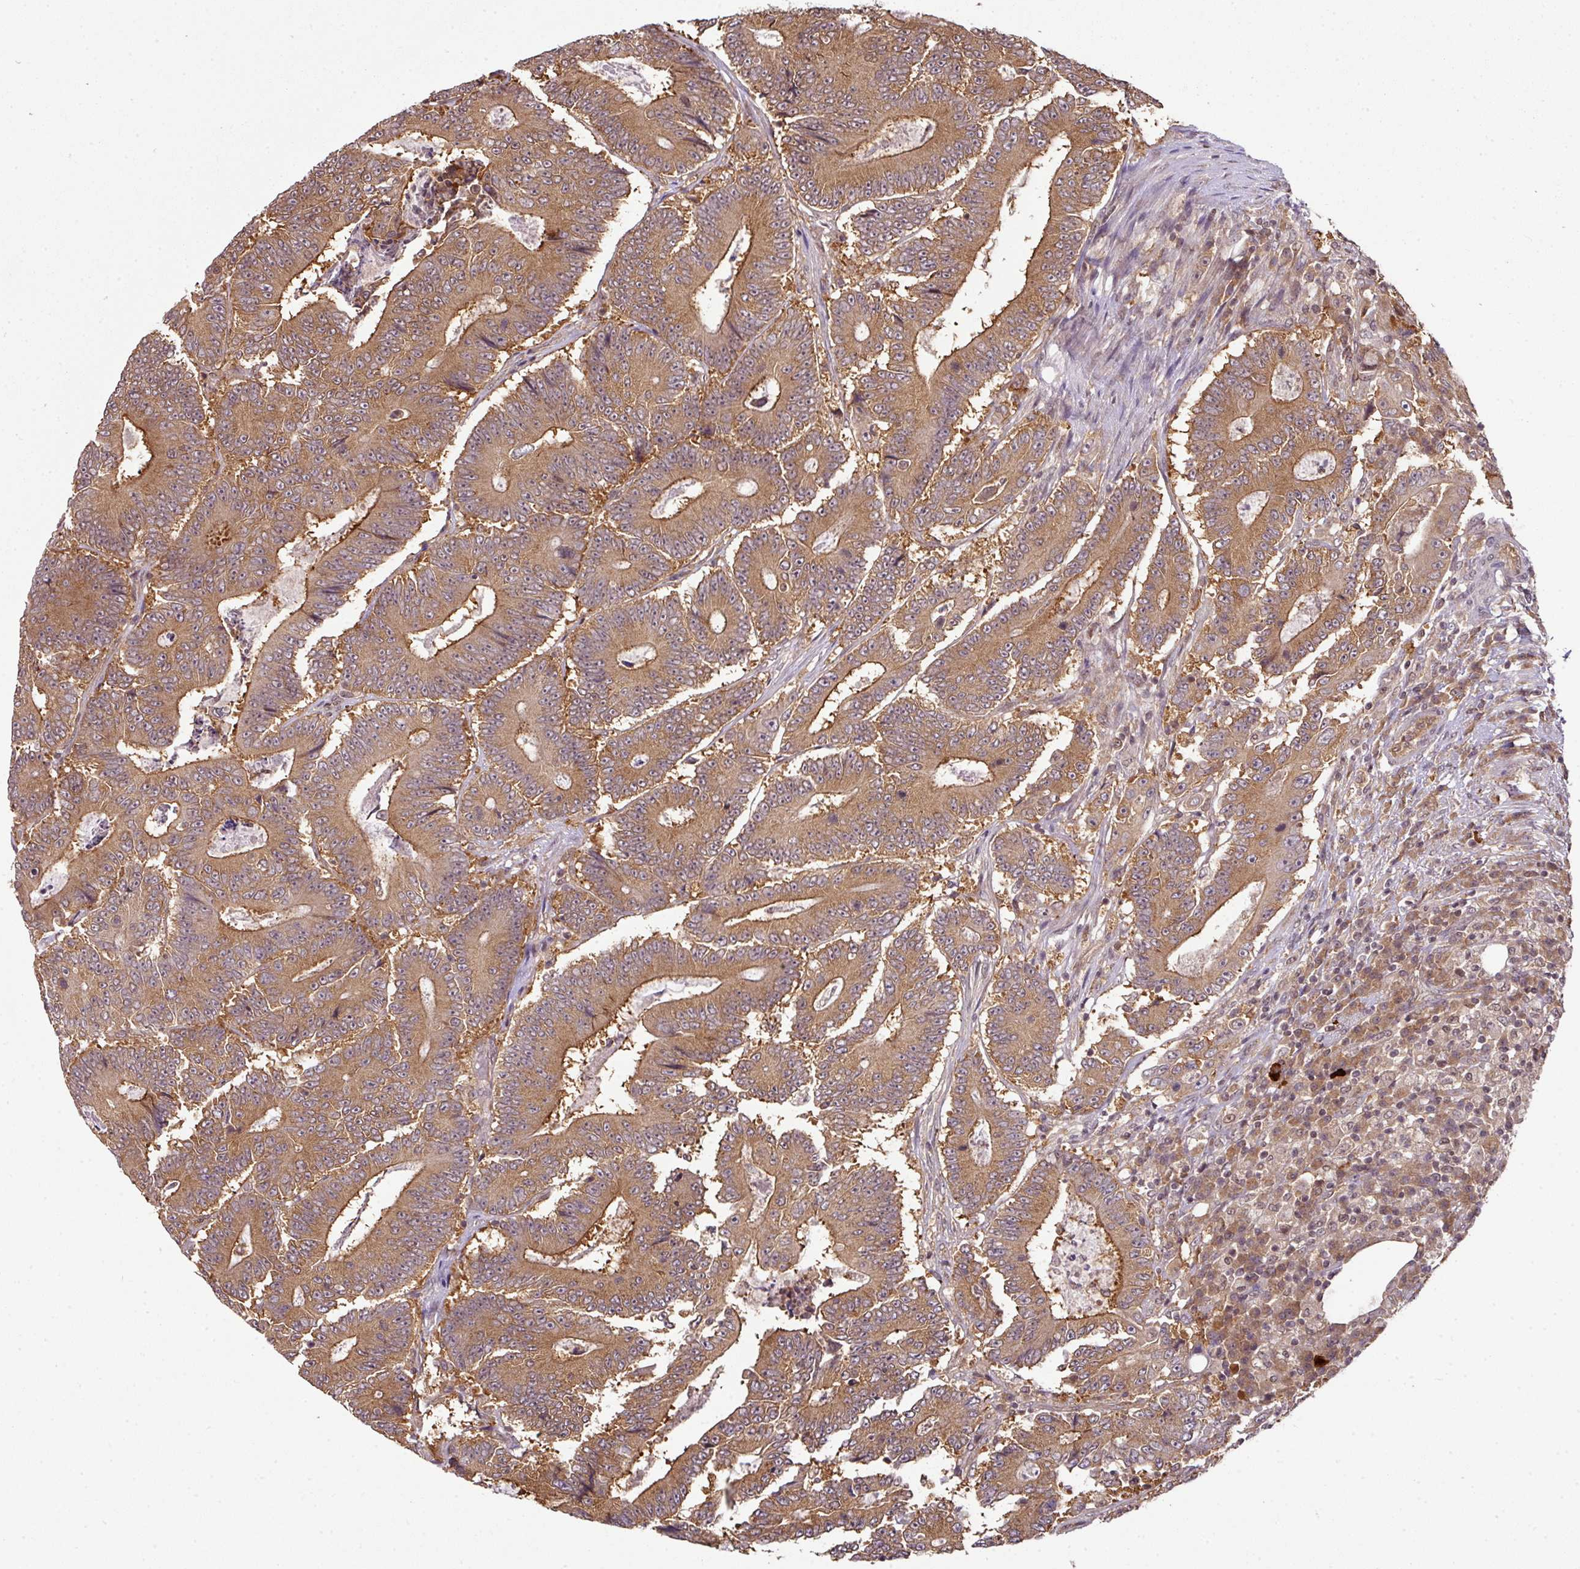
{"staining": {"intensity": "moderate", "quantity": ">75%", "location": "cytoplasmic/membranous"}, "tissue": "colorectal cancer", "cell_type": "Tumor cells", "image_type": "cancer", "snomed": [{"axis": "morphology", "description": "Adenocarcinoma, NOS"}, {"axis": "topography", "description": "Colon"}], "caption": "Immunohistochemical staining of colorectal cancer (adenocarcinoma) exhibits medium levels of moderate cytoplasmic/membranous protein expression in about >75% of tumor cells. The protein is stained brown, and the nuclei are stained in blue (DAB (3,3'-diaminobenzidine) IHC with brightfield microscopy, high magnification).", "gene": "ANKRD18A", "patient": {"sex": "male", "age": 83}}